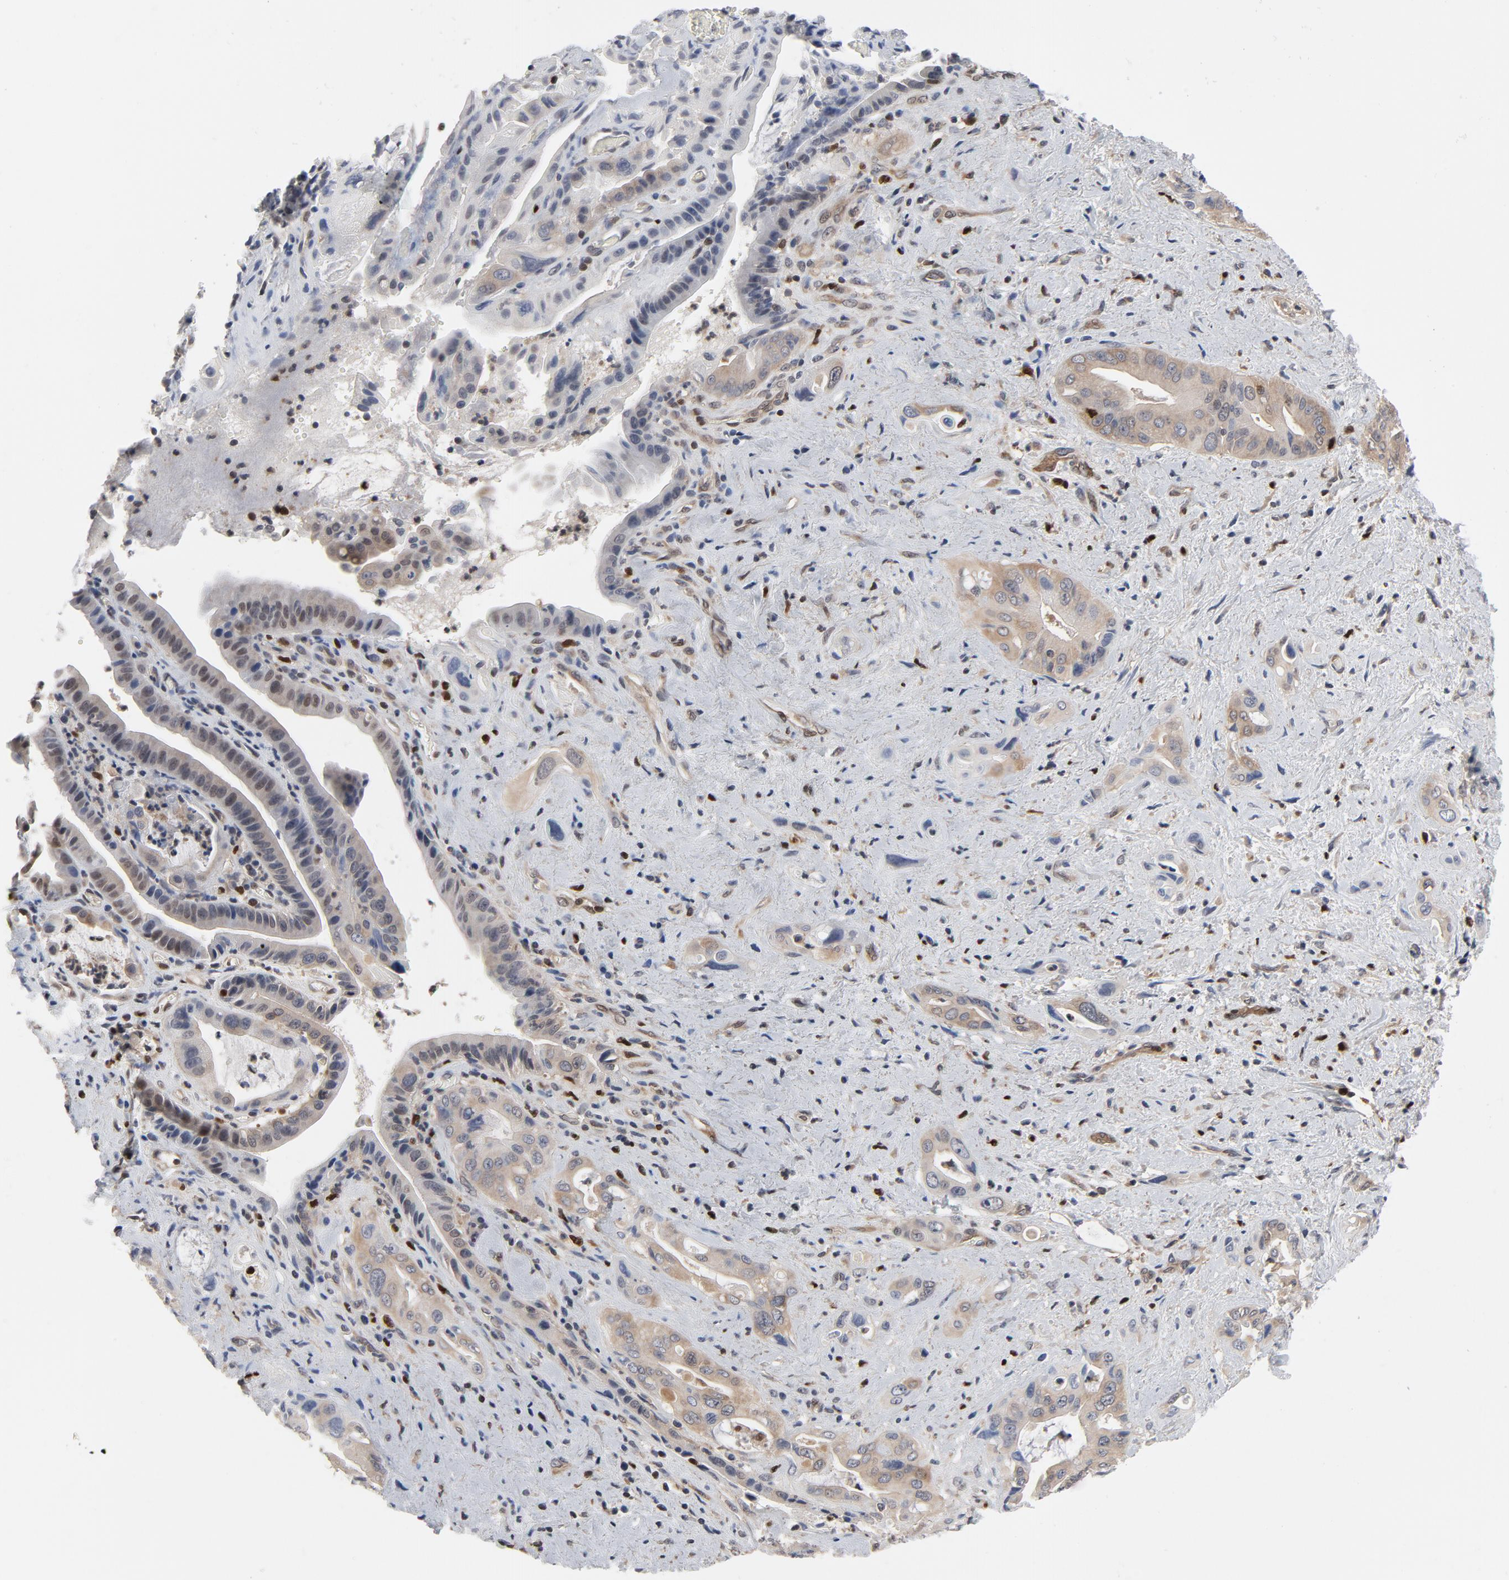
{"staining": {"intensity": "weak", "quantity": "25%-75%", "location": "cytoplasmic/membranous"}, "tissue": "pancreatic cancer", "cell_type": "Tumor cells", "image_type": "cancer", "snomed": [{"axis": "morphology", "description": "Adenocarcinoma, NOS"}, {"axis": "topography", "description": "Pancreas"}], "caption": "Brown immunohistochemical staining in human adenocarcinoma (pancreatic) exhibits weak cytoplasmic/membranous positivity in approximately 25%-75% of tumor cells. (Stains: DAB in brown, nuclei in blue, Microscopy: brightfield microscopy at high magnification).", "gene": "NFKB1", "patient": {"sex": "male", "age": 77}}